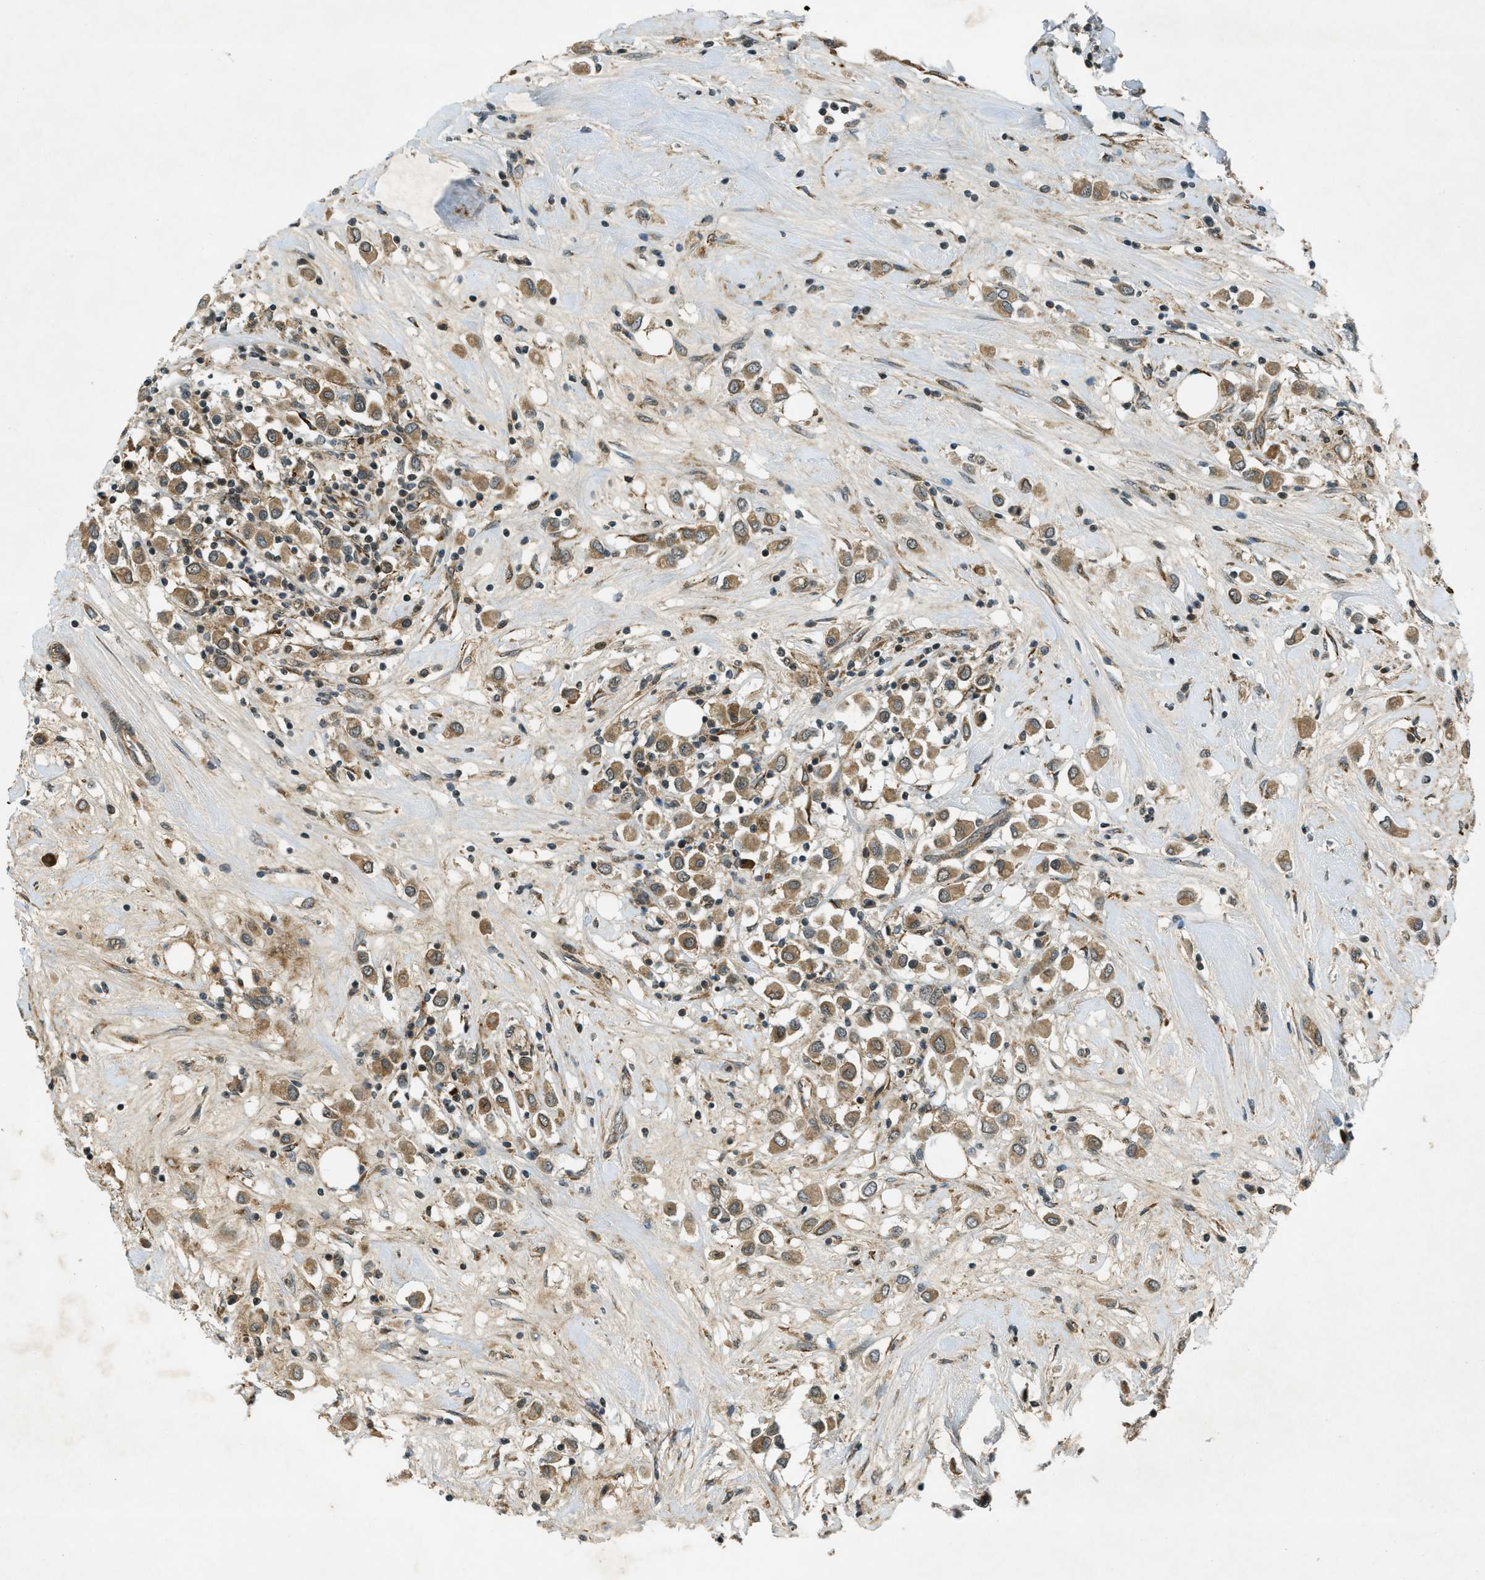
{"staining": {"intensity": "moderate", "quantity": ">75%", "location": "cytoplasmic/membranous"}, "tissue": "breast cancer", "cell_type": "Tumor cells", "image_type": "cancer", "snomed": [{"axis": "morphology", "description": "Duct carcinoma"}, {"axis": "topography", "description": "Breast"}], "caption": "Immunohistochemical staining of breast cancer (intraductal carcinoma) demonstrates medium levels of moderate cytoplasmic/membranous staining in about >75% of tumor cells. (Brightfield microscopy of DAB IHC at high magnification).", "gene": "EIF2AK3", "patient": {"sex": "female", "age": 61}}